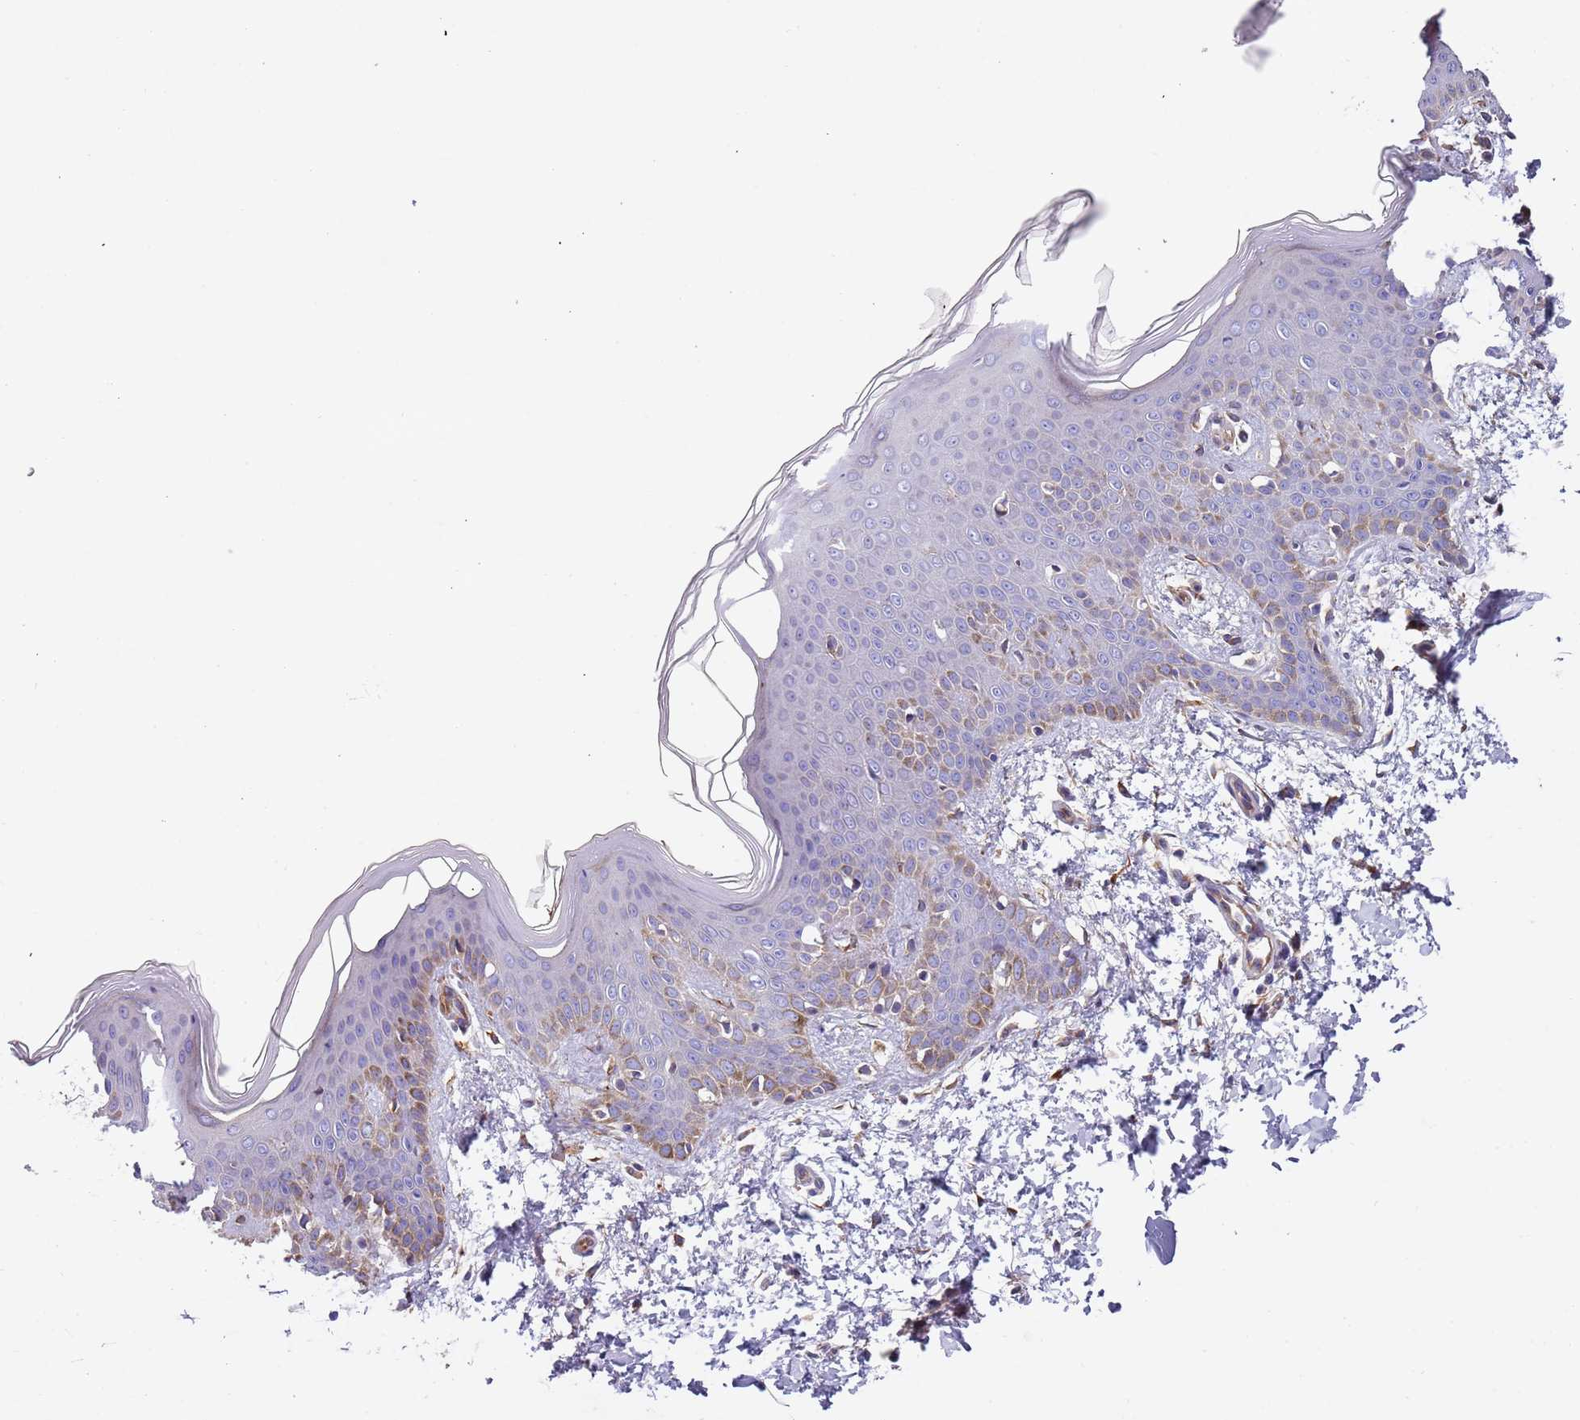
{"staining": {"intensity": "negative", "quantity": "none", "location": "none"}, "tissue": "skin", "cell_type": "Fibroblasts", "image_type": "normal", "snomed": [{"axis": "morphology", "description": "Normal tissue, NOS"}, {"axis": "topography", "description": "Skin"}], "caption": "A high-resolution histopathology image shows immunohistochemistry (IHC) staining of benign skin, which shows no significant positivity in fibroblasts.", "gene": "LAMB4", "patient": {"sex": "male", "age": 36}}